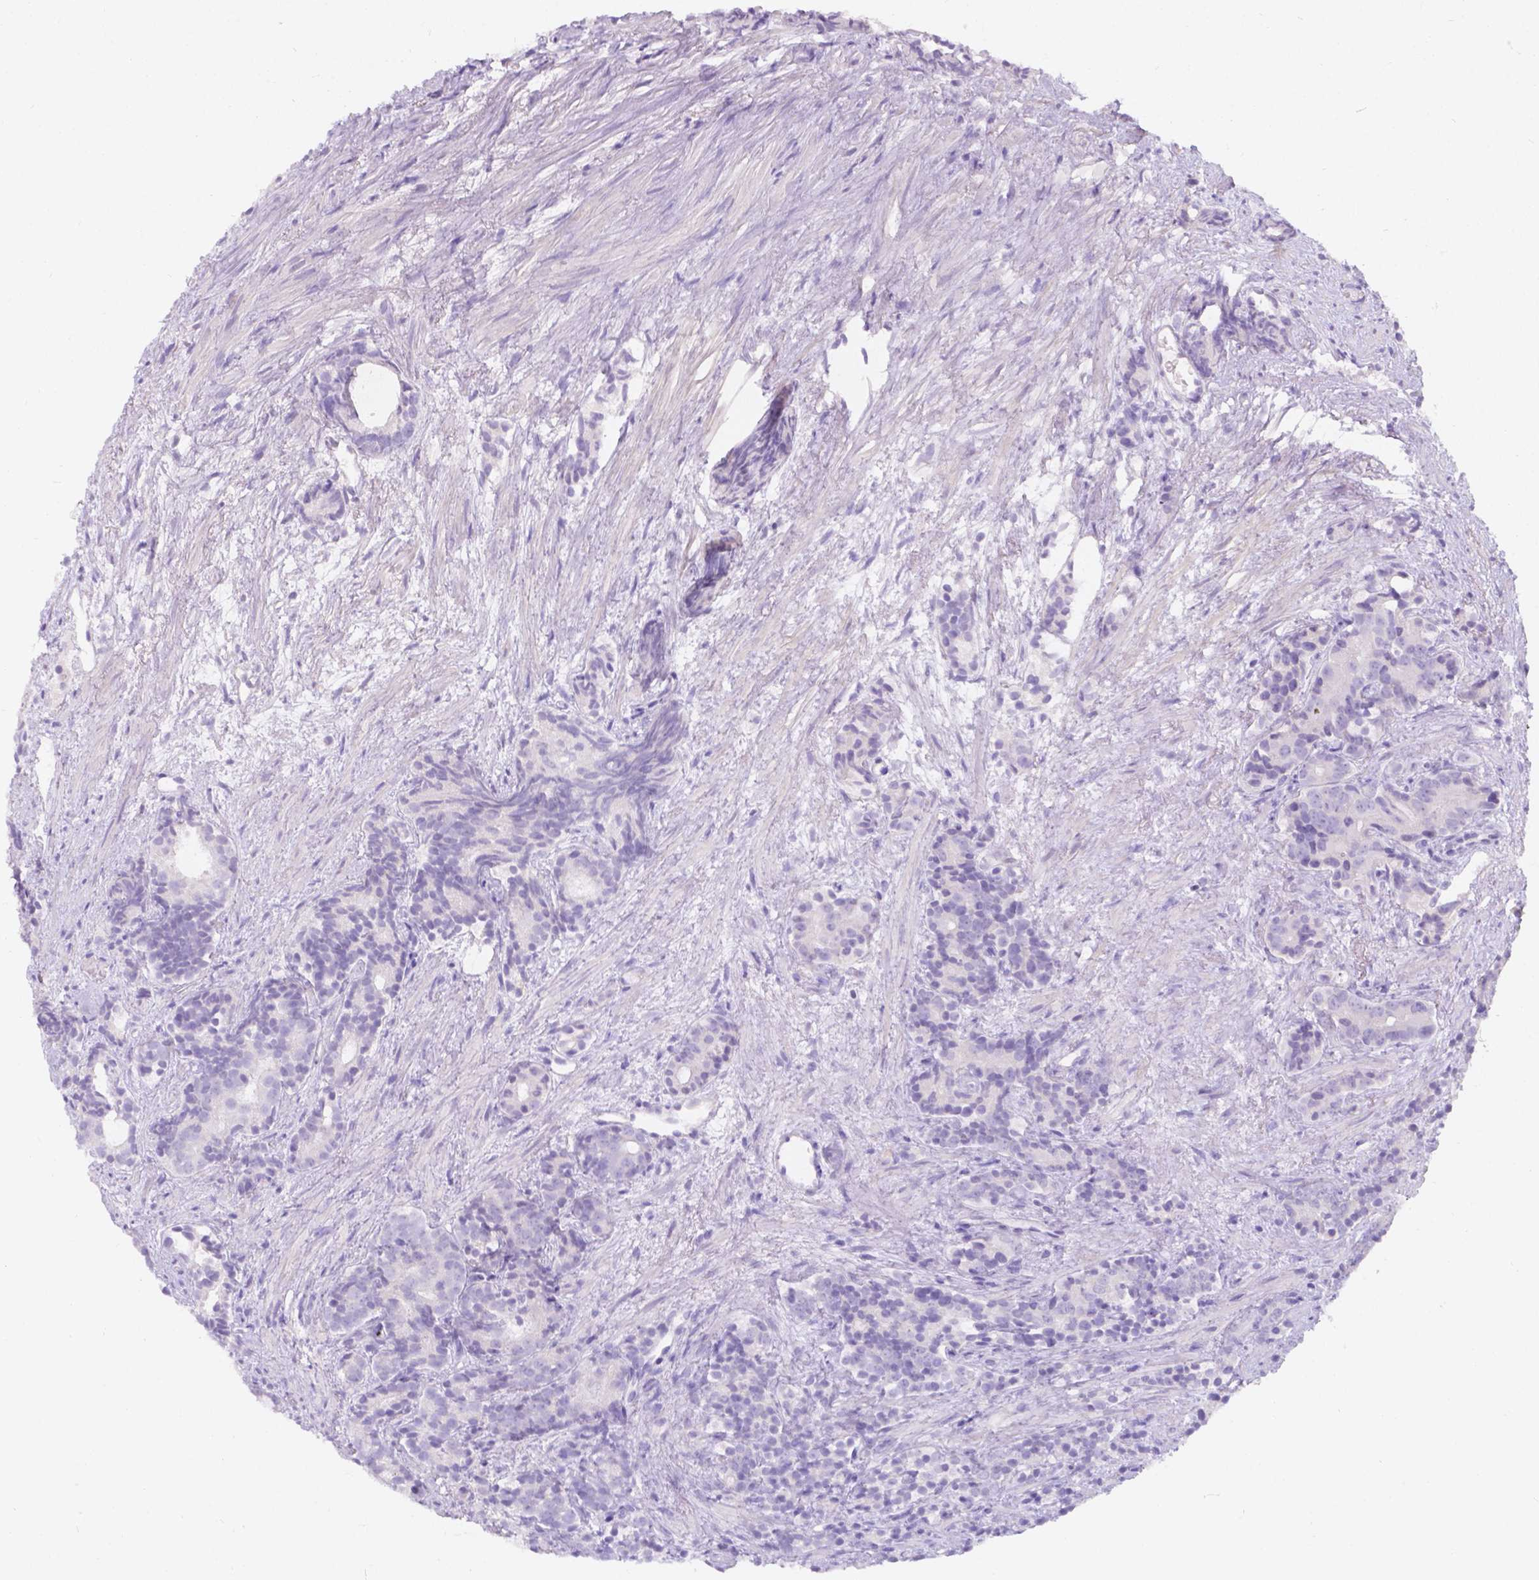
{"staining": {"intensity": "negative", "quantity": "none", "location": "none"}, "tissue": "prostate cancer", "cell_type": "Tumor cells", "image_type": "cancer", "snomed": [{"axis": "morphology", "description": "Adenocarcinoma, High grade"}, {"axis": "topography", "description": "Prostate"}], "caption": "Tumor cells are negative for protein expression in human prostate cancer.", "gene": "GAL3ST2", "patient": {"sex": "male", "age": 84}}